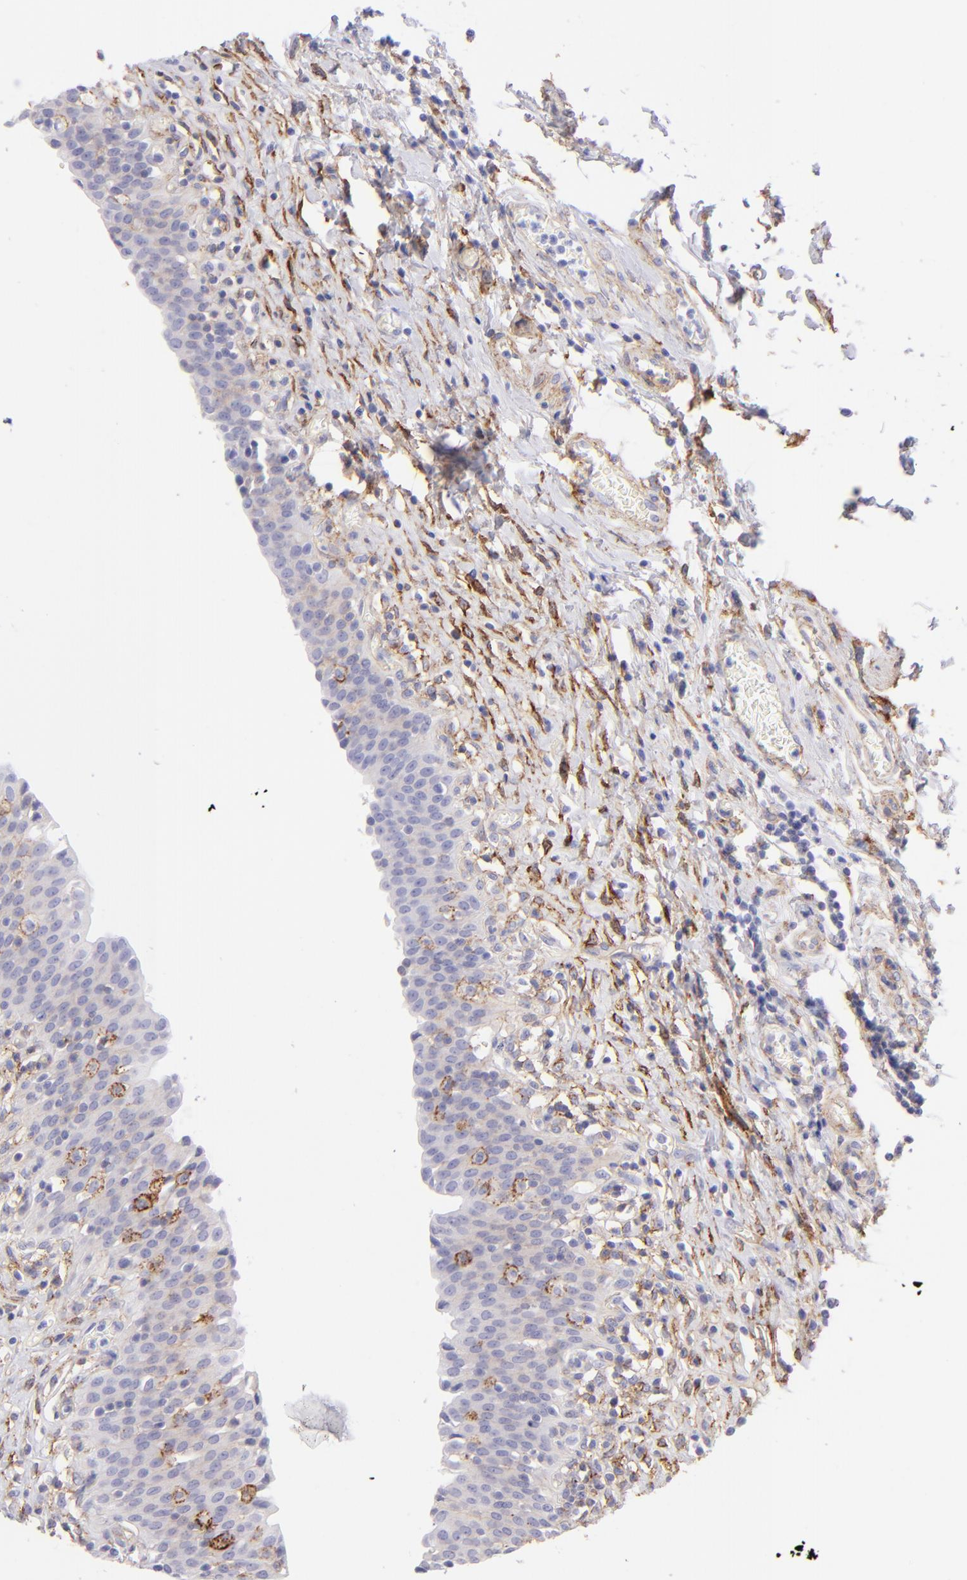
{"staining": {"intensity": "weak", "quantity": "<25%", "location": "cytoplasmic/membranous"}, "tissue": "urinary bladder", "cell_type": "Urothelial cells", "image_type": "normal", "snomed": [{"axis": "morphology", "description": "Normal tissue, NOS"}, {"axis": "topography", "description": "Urinary bladder"}], "caption": "Immunohistochemistry photomicrograph of normal human urinary bladder stained for a protein (brown), which shows no positivity in urothelial cells.", "gene": "CD81", "patient": {"sex": "male", "age": 51}}